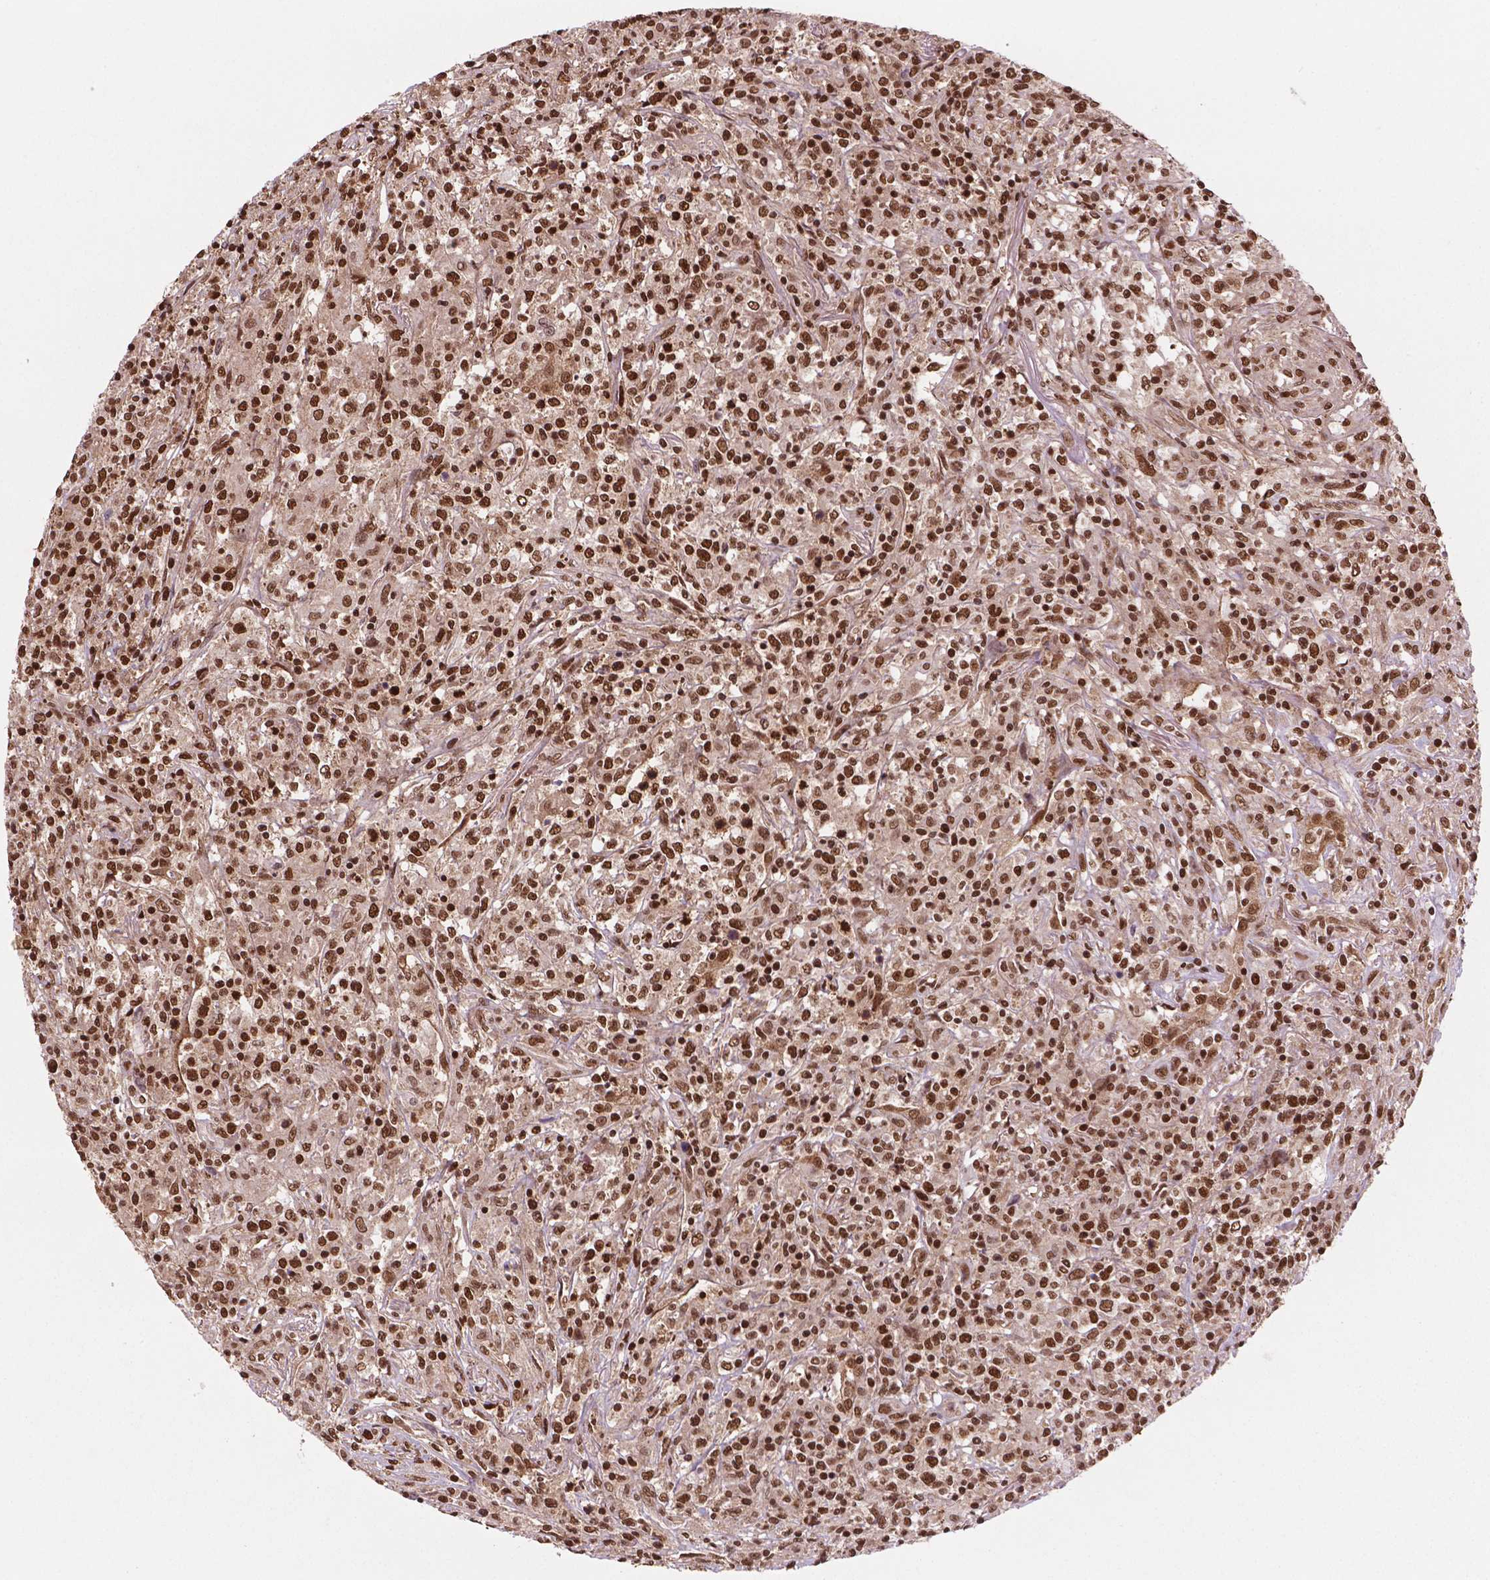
{"staining": {"intensity": "strong", "quantity": ">75%", "location": "nuclear"}, "tissue": "lymphoma", "cell_type": "Tumor cells", "image_type": "cancer", "snomed": [{"axis": "morphology", "description": "Malignant lymphoma, non-Hodgkin's type, High grade"}, {"axis": "topography", "description": "Lung"}], "caption": "Immunohistochemistry (IHC) (DAB) staining of human high-grade malignant lymphoma, non-Hodgkin's type shows strong nuclear protein positivity in about >75% of tumor cells.", "gene": "SIRT6", "patient": {"sex": "male", "age": 79}}